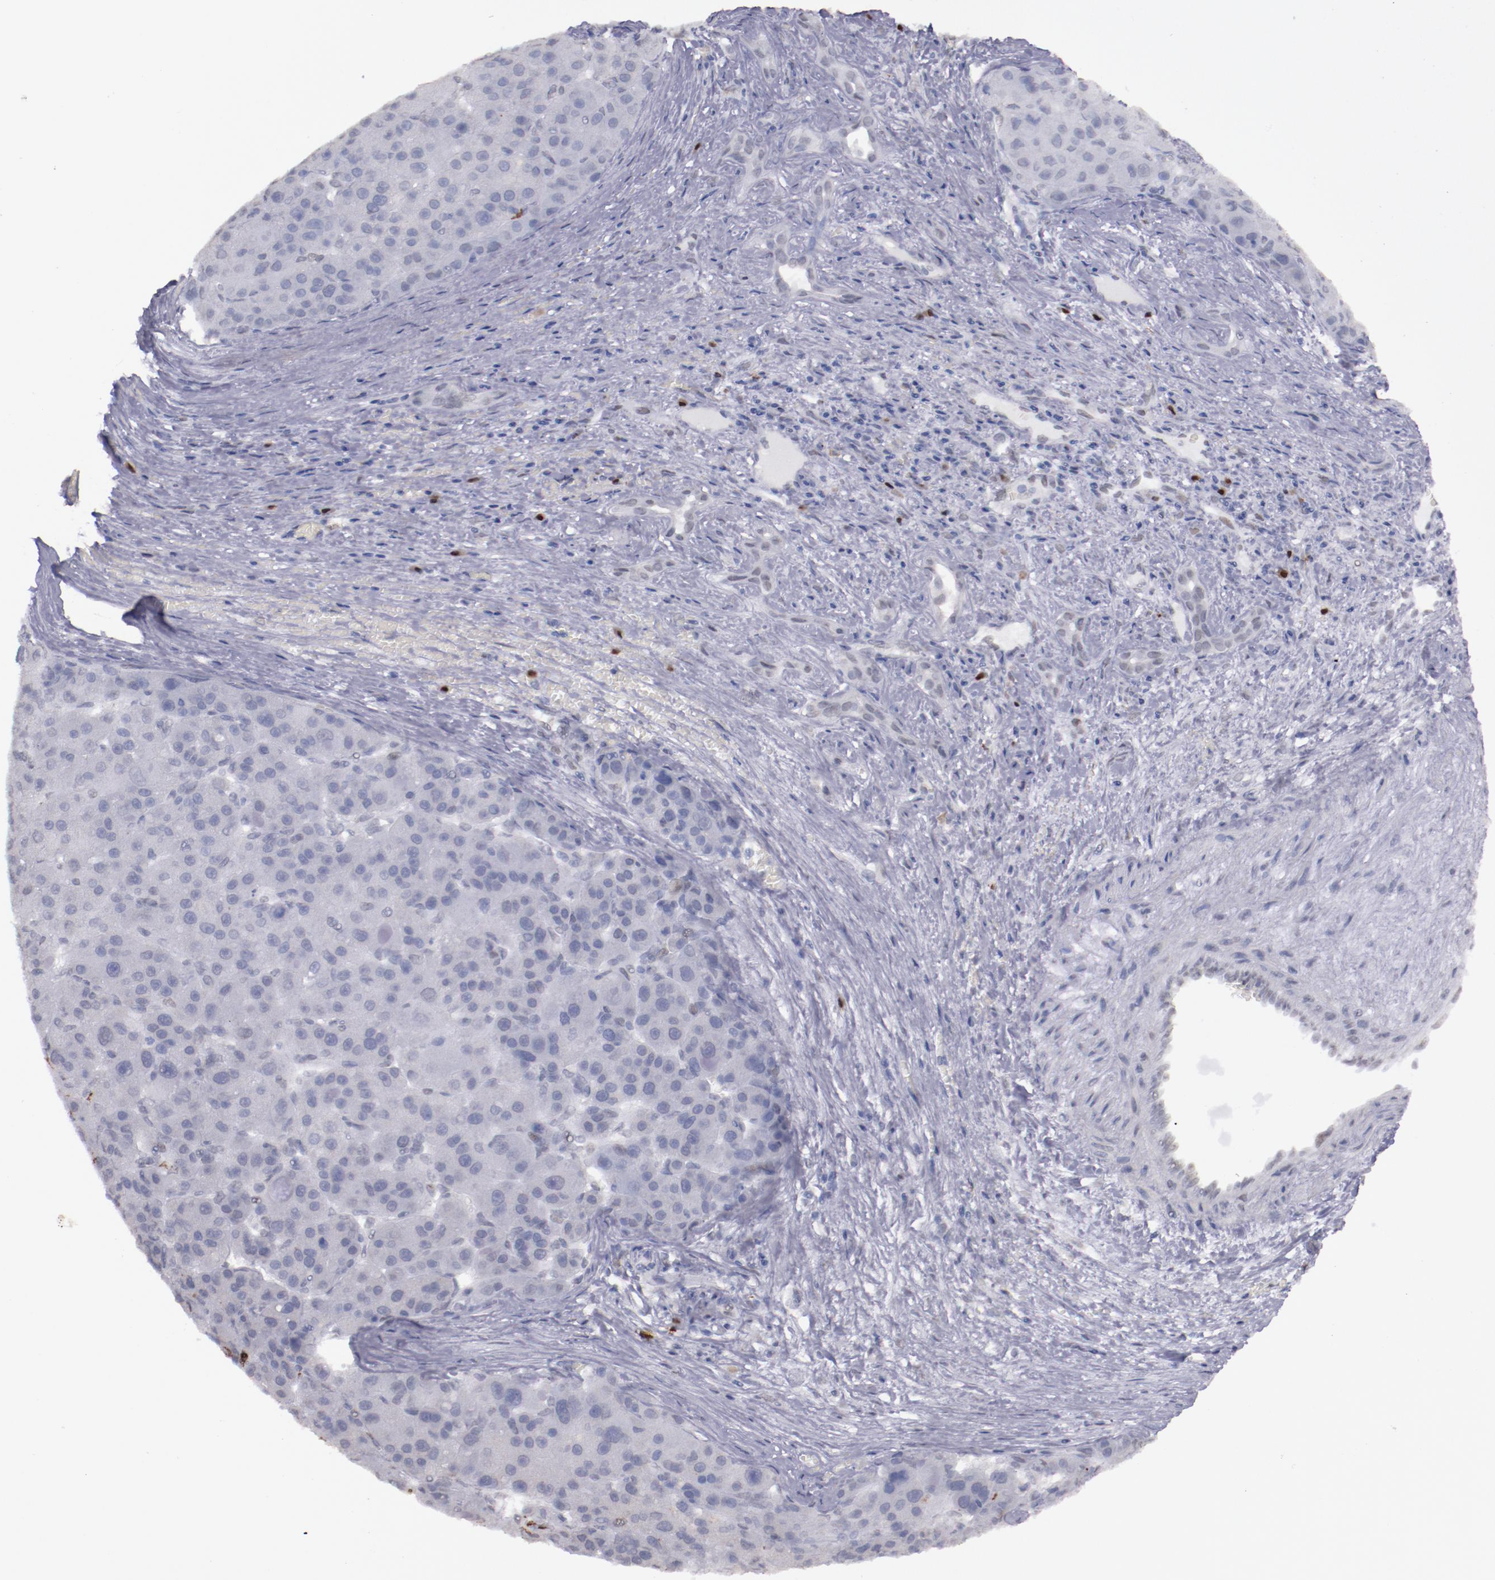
{"staining": {"intensity": "negative", "quantity": "none", "location": "none"}, "tissue": "liver cancer", "cell_type": "Tumor cells", "image_type": "cancer", "snomed": [{"axis": "morphology", "description": "Carcinoma, Hepatocellular, NOS"}, {"axis": "topography", "description": "Liver"}], "caption": "DAB (3,3'-diaminobenzidine) immunohistochemical staining of human liver hepatocellular carcinoma shows no significant expression in tumor cells. (Stains: DAB immunohistochemistry (IHC) with hematoxylin counter stain, Microscopy: brightfield microscopy at high magnification).", "gene": "IRF4", "patient": {"sex": "male", "age": 76}}